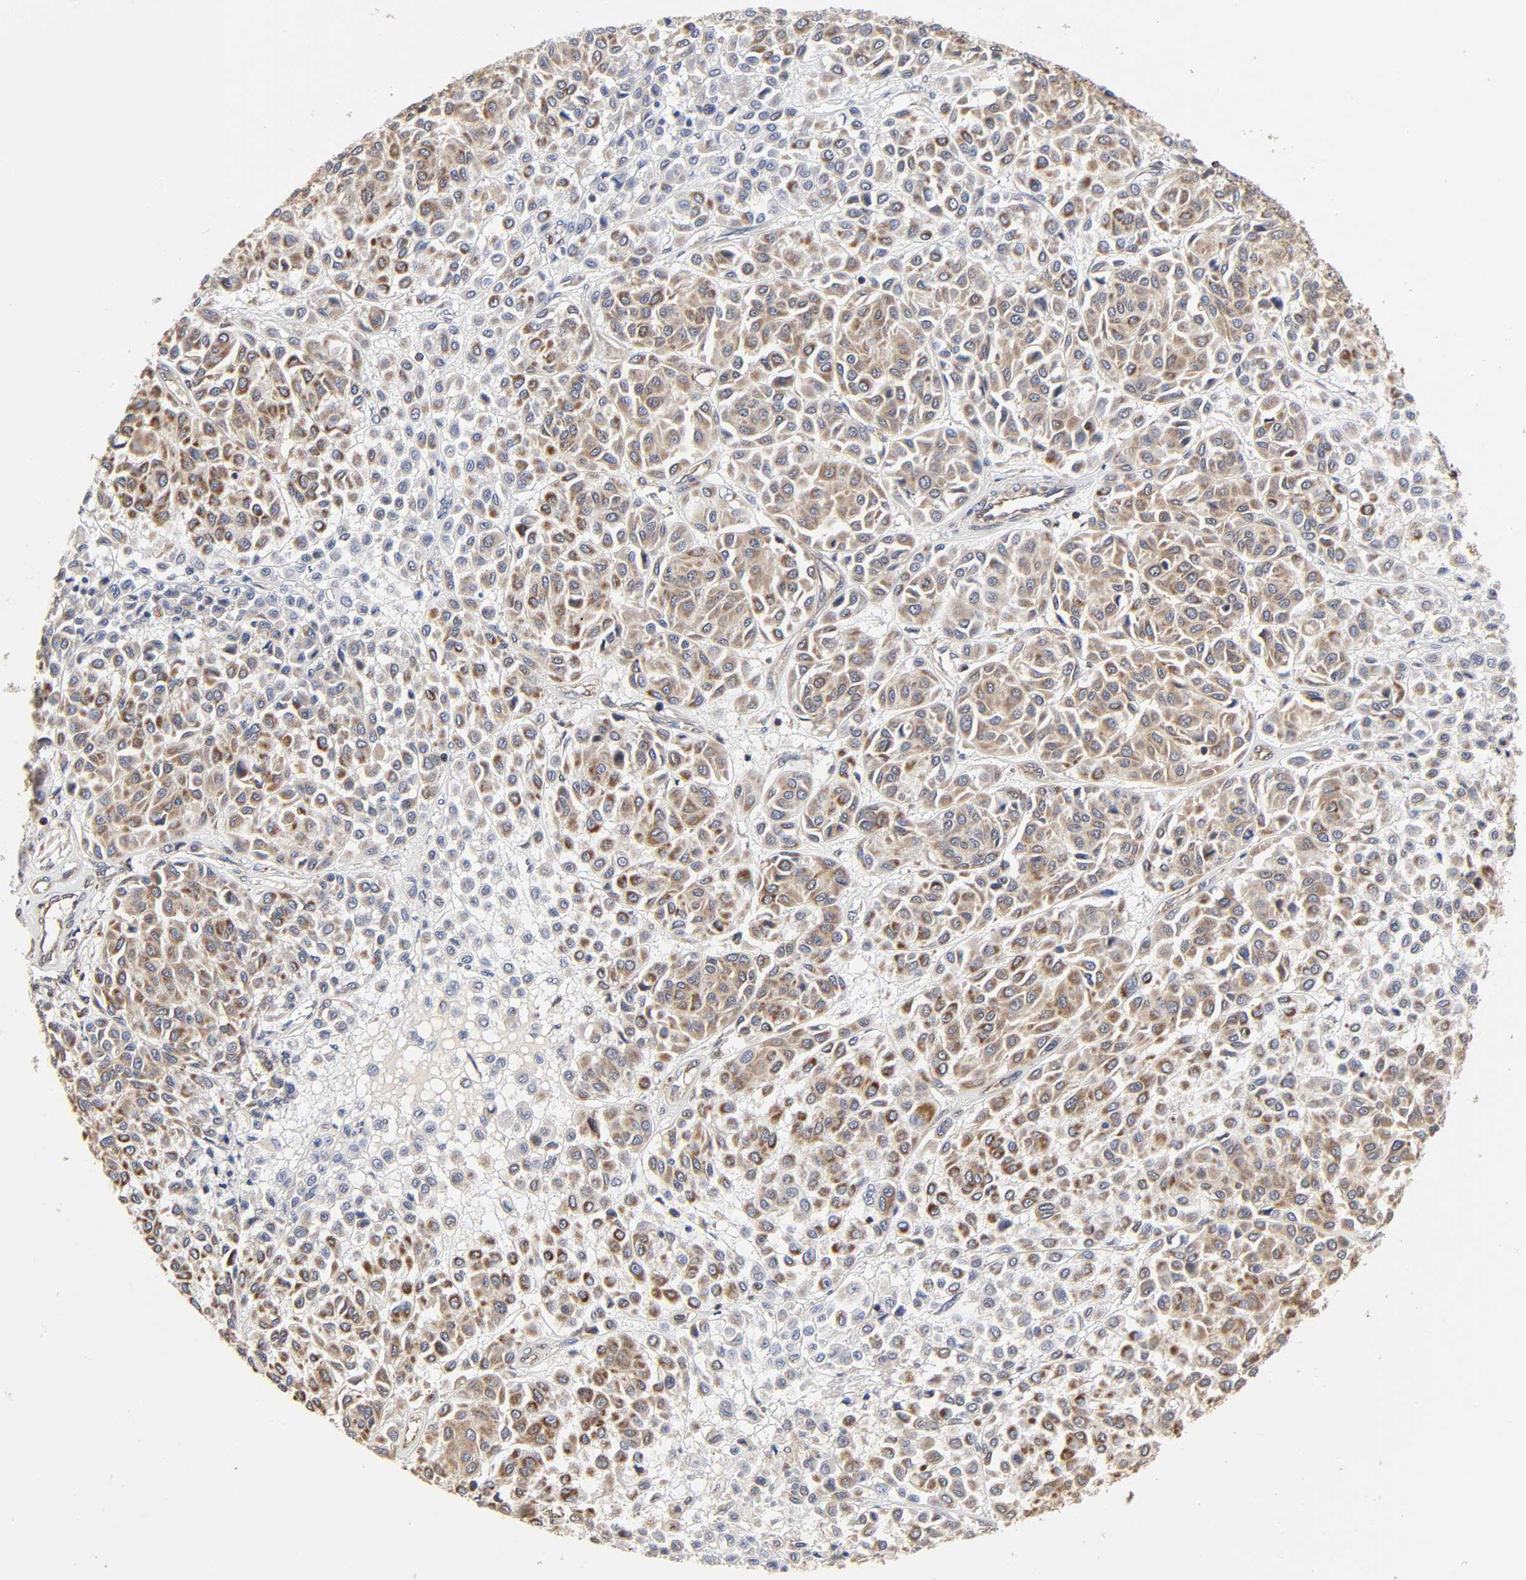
{"staining": {"intensity": "moderate", "quantity": ">75%", "location": "cytoplasmic/membranous"}, "tissue": "melanoma", "cell_type": "Tumor cells", "image_type": "cancer", "snomed": [{"axis": "morphology", "description": "Malignant melanoma, Metastatic site"}, {"axis": "topography", "description": "Soft tissue"}], "caption": "Melanoma stained with DAB IHC reveals medium levels of moderate cytoplasmic/membranous staining in approximately >75% of tumor cells. (Brightfield microscopy of DAB IHC at high magnification).", "gene": "COX6B1", "patient": {"sex": "male", "age": 41}}